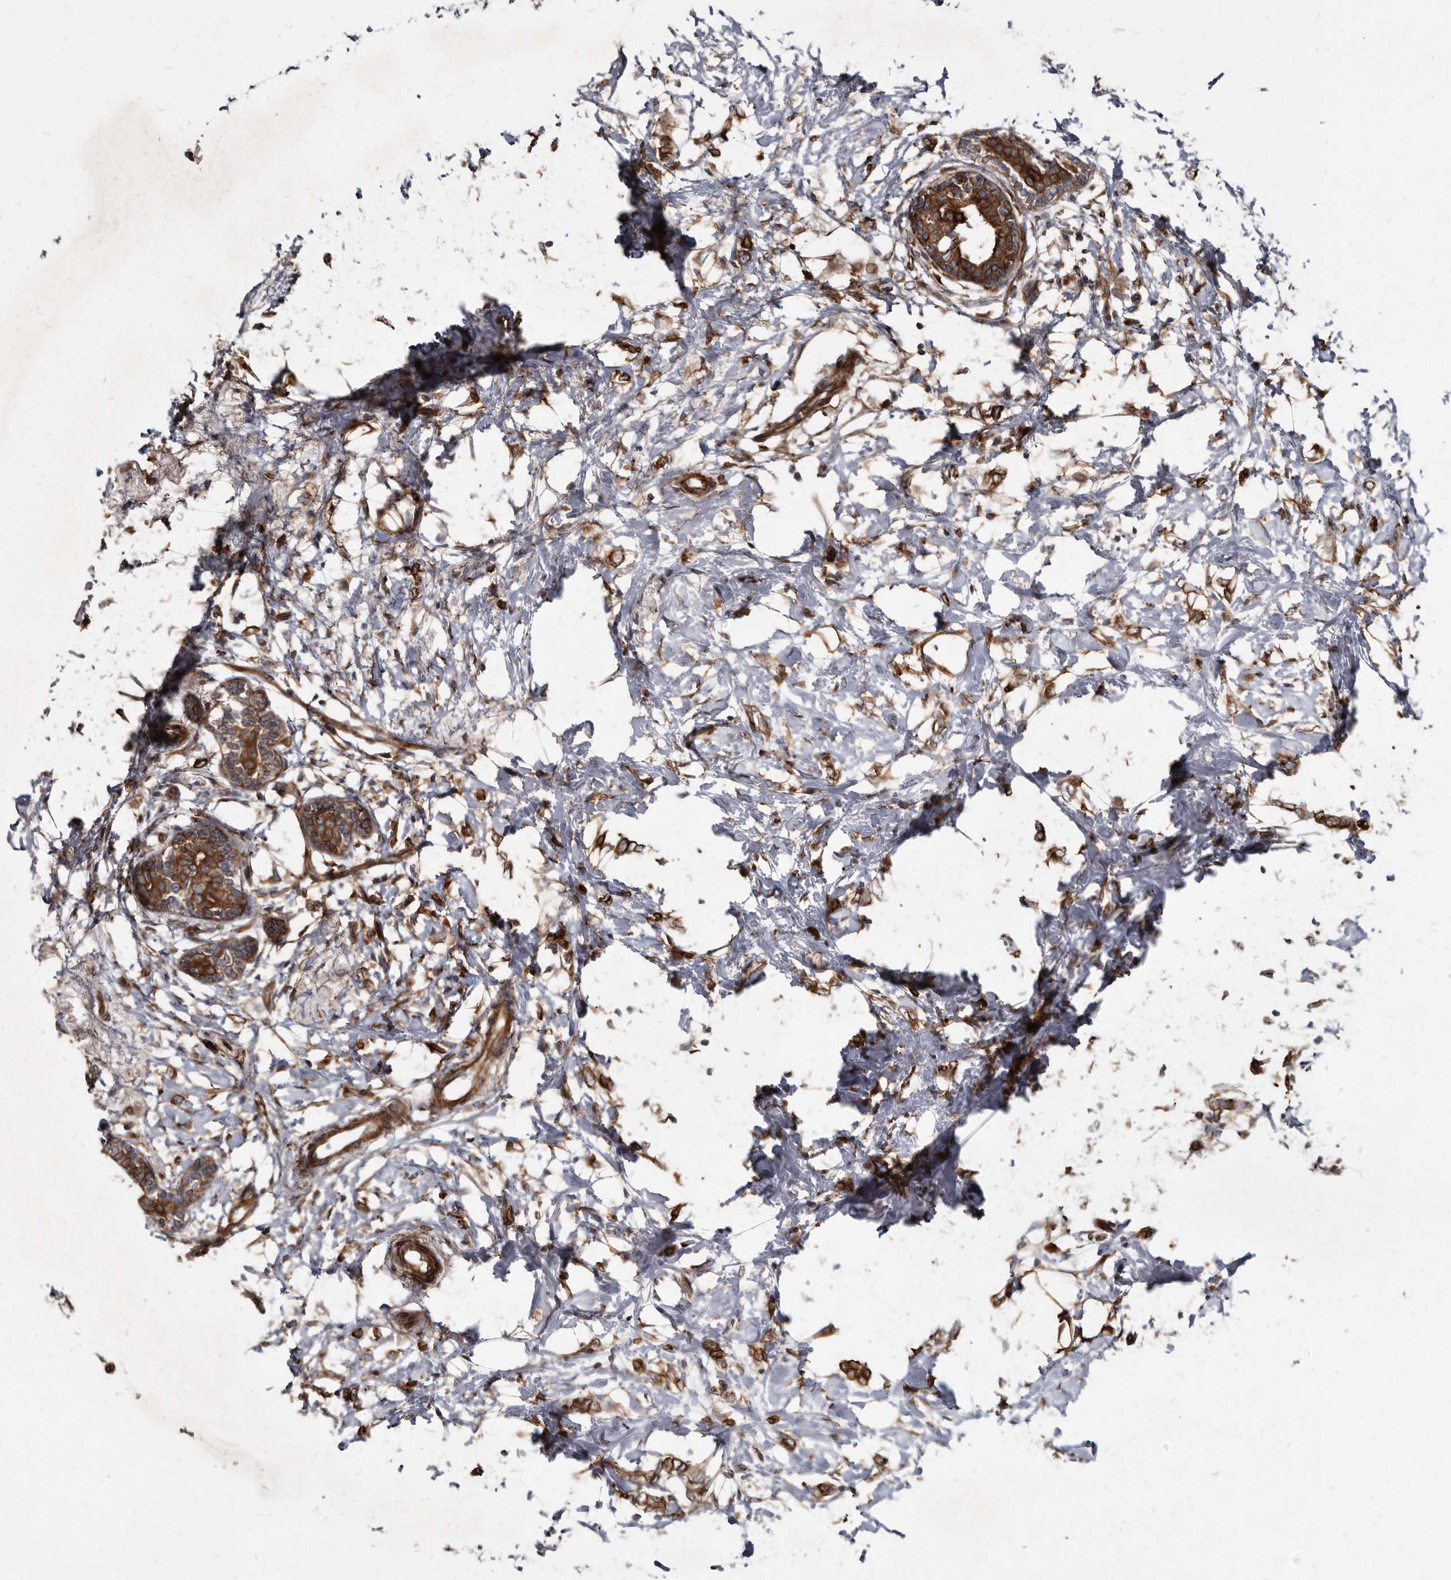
{"staining": {"intensity": "moderate", "quantity": ">75%", "location": "cytoplasmic/membranous"}, "tissue": "breast cancer", "cell_type": "Tumor cells", "image_type": "cancer", "snomed": [{"axis": "morphology", "description": "Normal tissue, NOS"}, {"axis": "morphology", "description": "Lobular carcinoma"}, {"axis": "topography", "description": "Breast"}], "caption": "Moderate cytoplasmic/membranous protein expression is identified in about >75% of tumor cells in breast lobular carcinoma.", "gene": "KCTD20", "patient": {"sex": "female", "age": 47}}